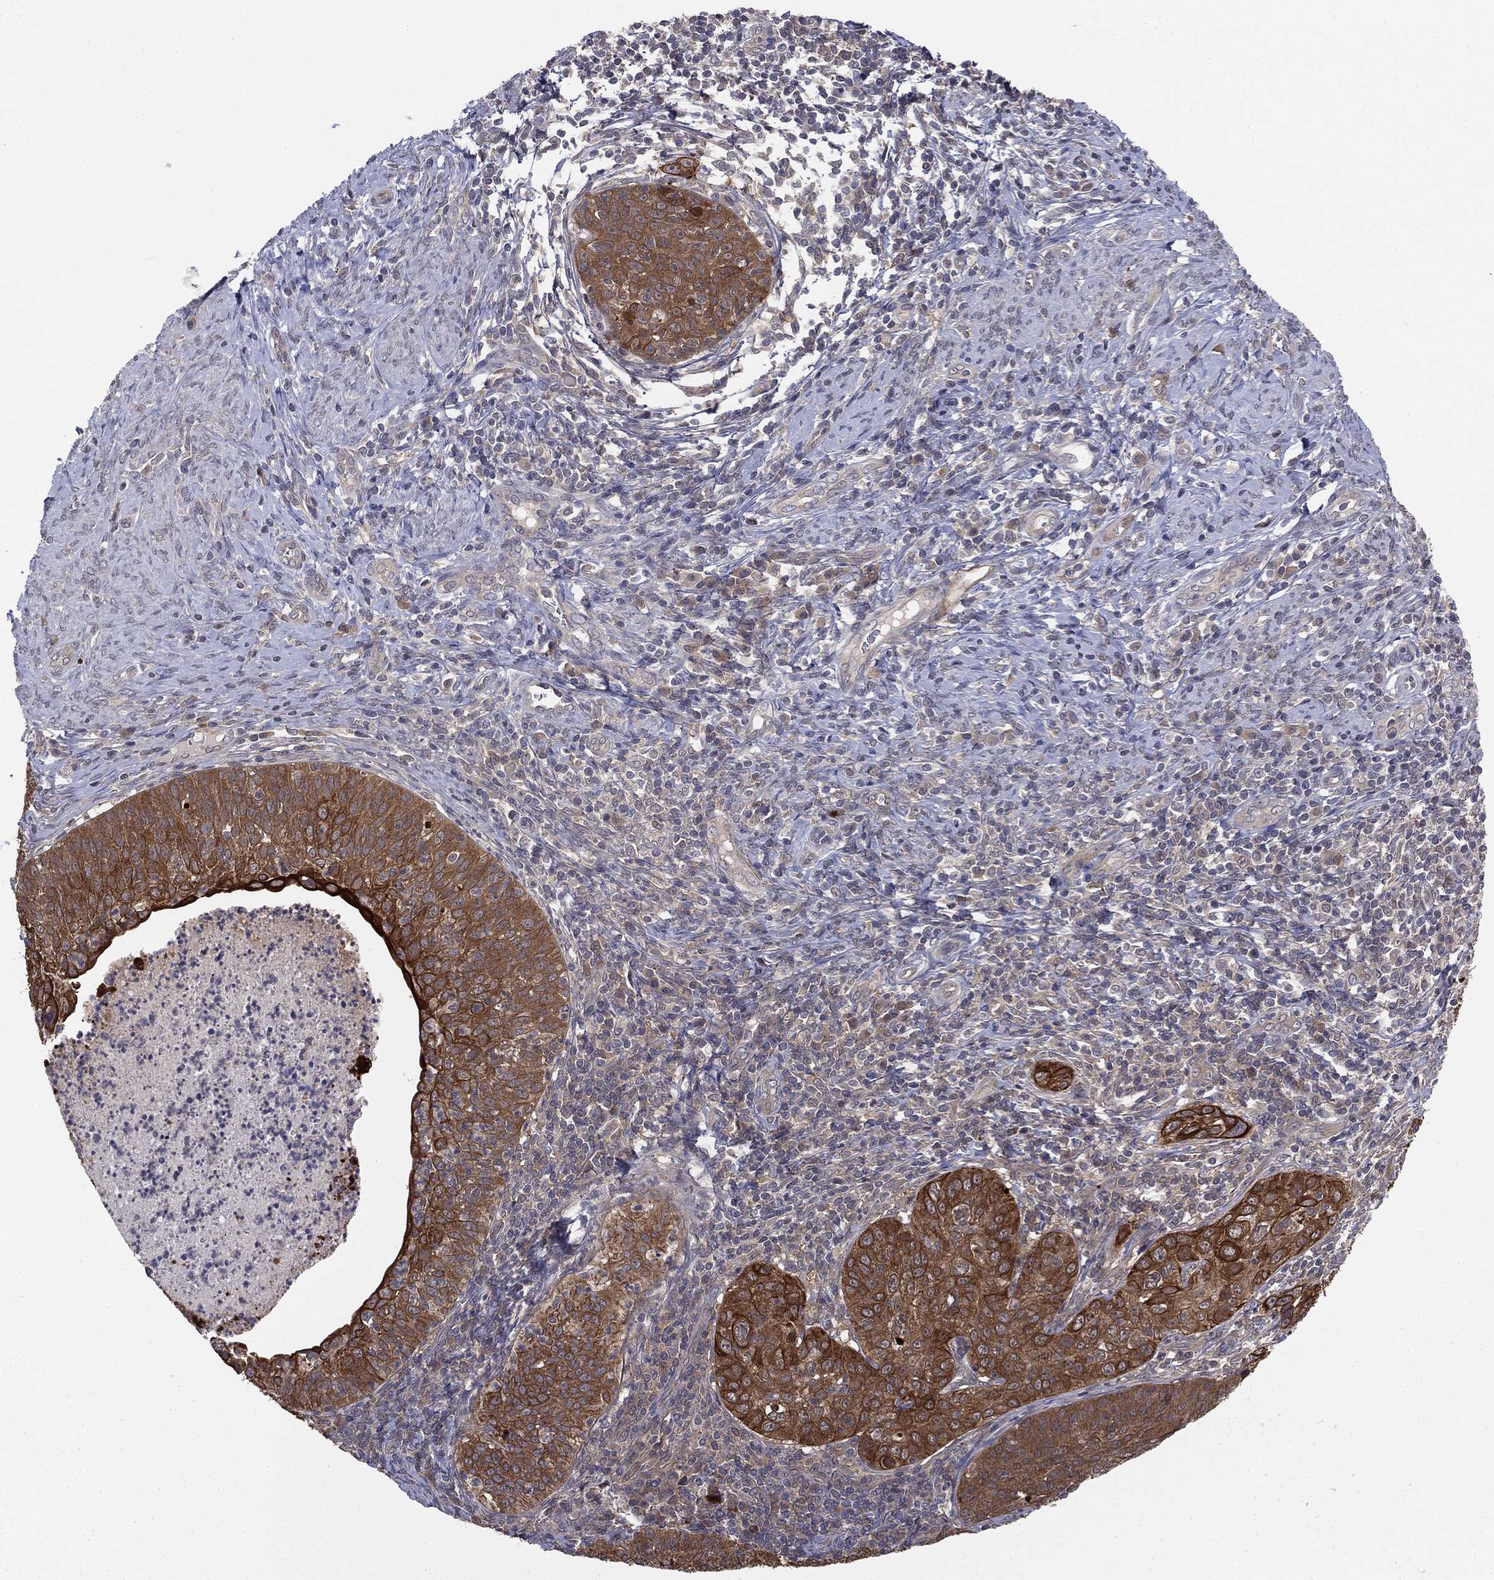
{"staining": {"intensity": "strong", "quantity": "25%-75%", "location": "cytoplasmic/membranous"}, "tissue": "cervical cancer", "cell_type": "Tumor cells", "image_type": "cancer", "snomed": [{"axis": "morphology", "description": "Squamous cell carcinoma, NOS"}, {"axis": "topography", "description": "Cervix"}], "caption": "Immunohistochemical staining of squamous cell carcinoma (cervical) reveals strong cytoplasmic/membranous protein staining in about 25%-75% of tumor cells.", "gene": "KRT7", "patient": {"sex": "female", "age": 30}}